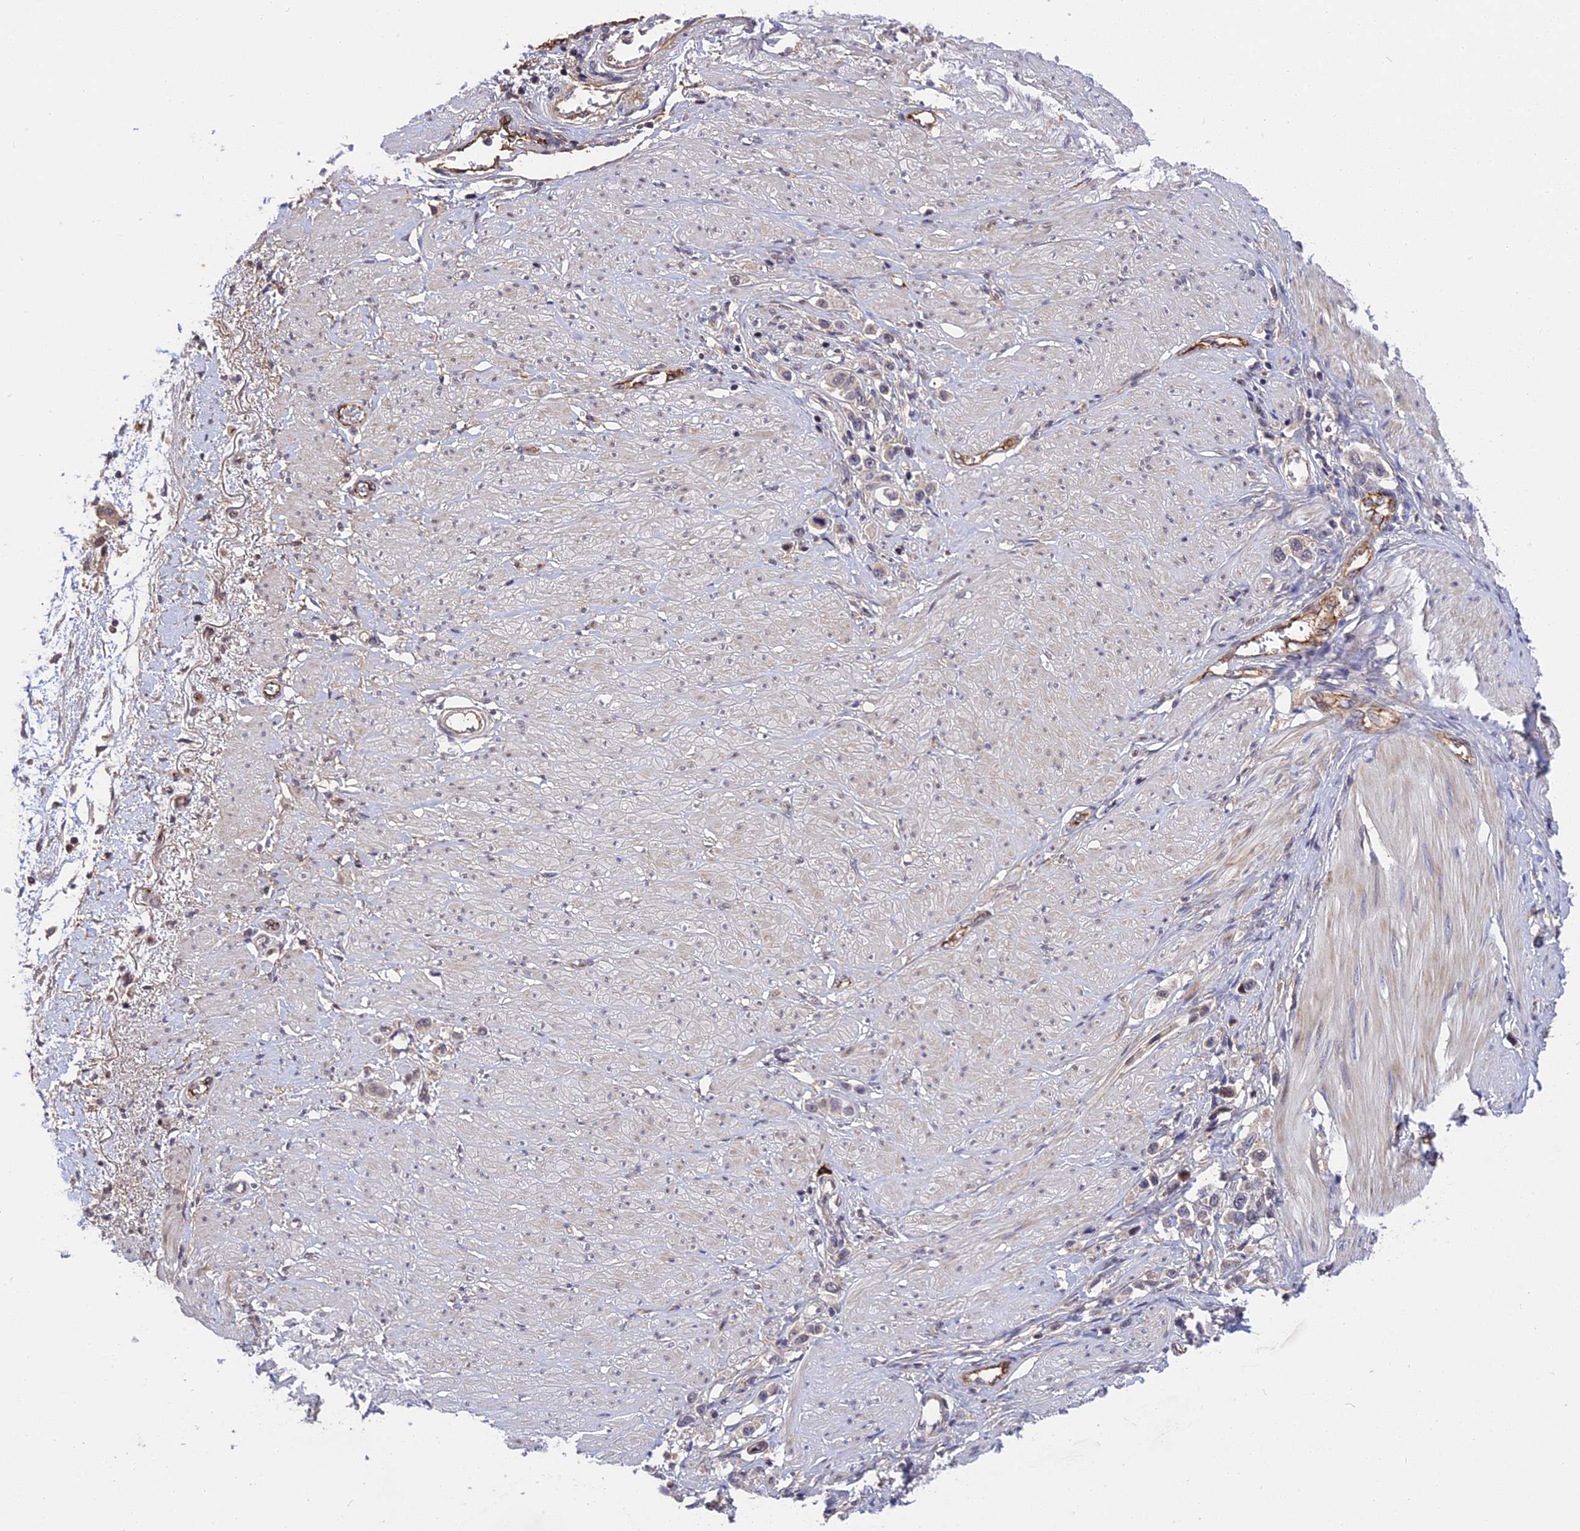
{"staining": {"intensity": "negative", "quantity": "none", "location": "none"}, "tissue": "stomach cancer", "cell_type": "Tumor cells", "image_type": "cancer", "snomed": [{"axis": "morphology", "description": "Adenocarcinoma, NOS"}, {"axis": "topography", "description": "Stomach"}], "caption": "Tumor cells are negative for protein expression in human stomach adenocarcinoma.", "gene": "MFSD2A", "patient": {"sex": "female", "age": 65}}